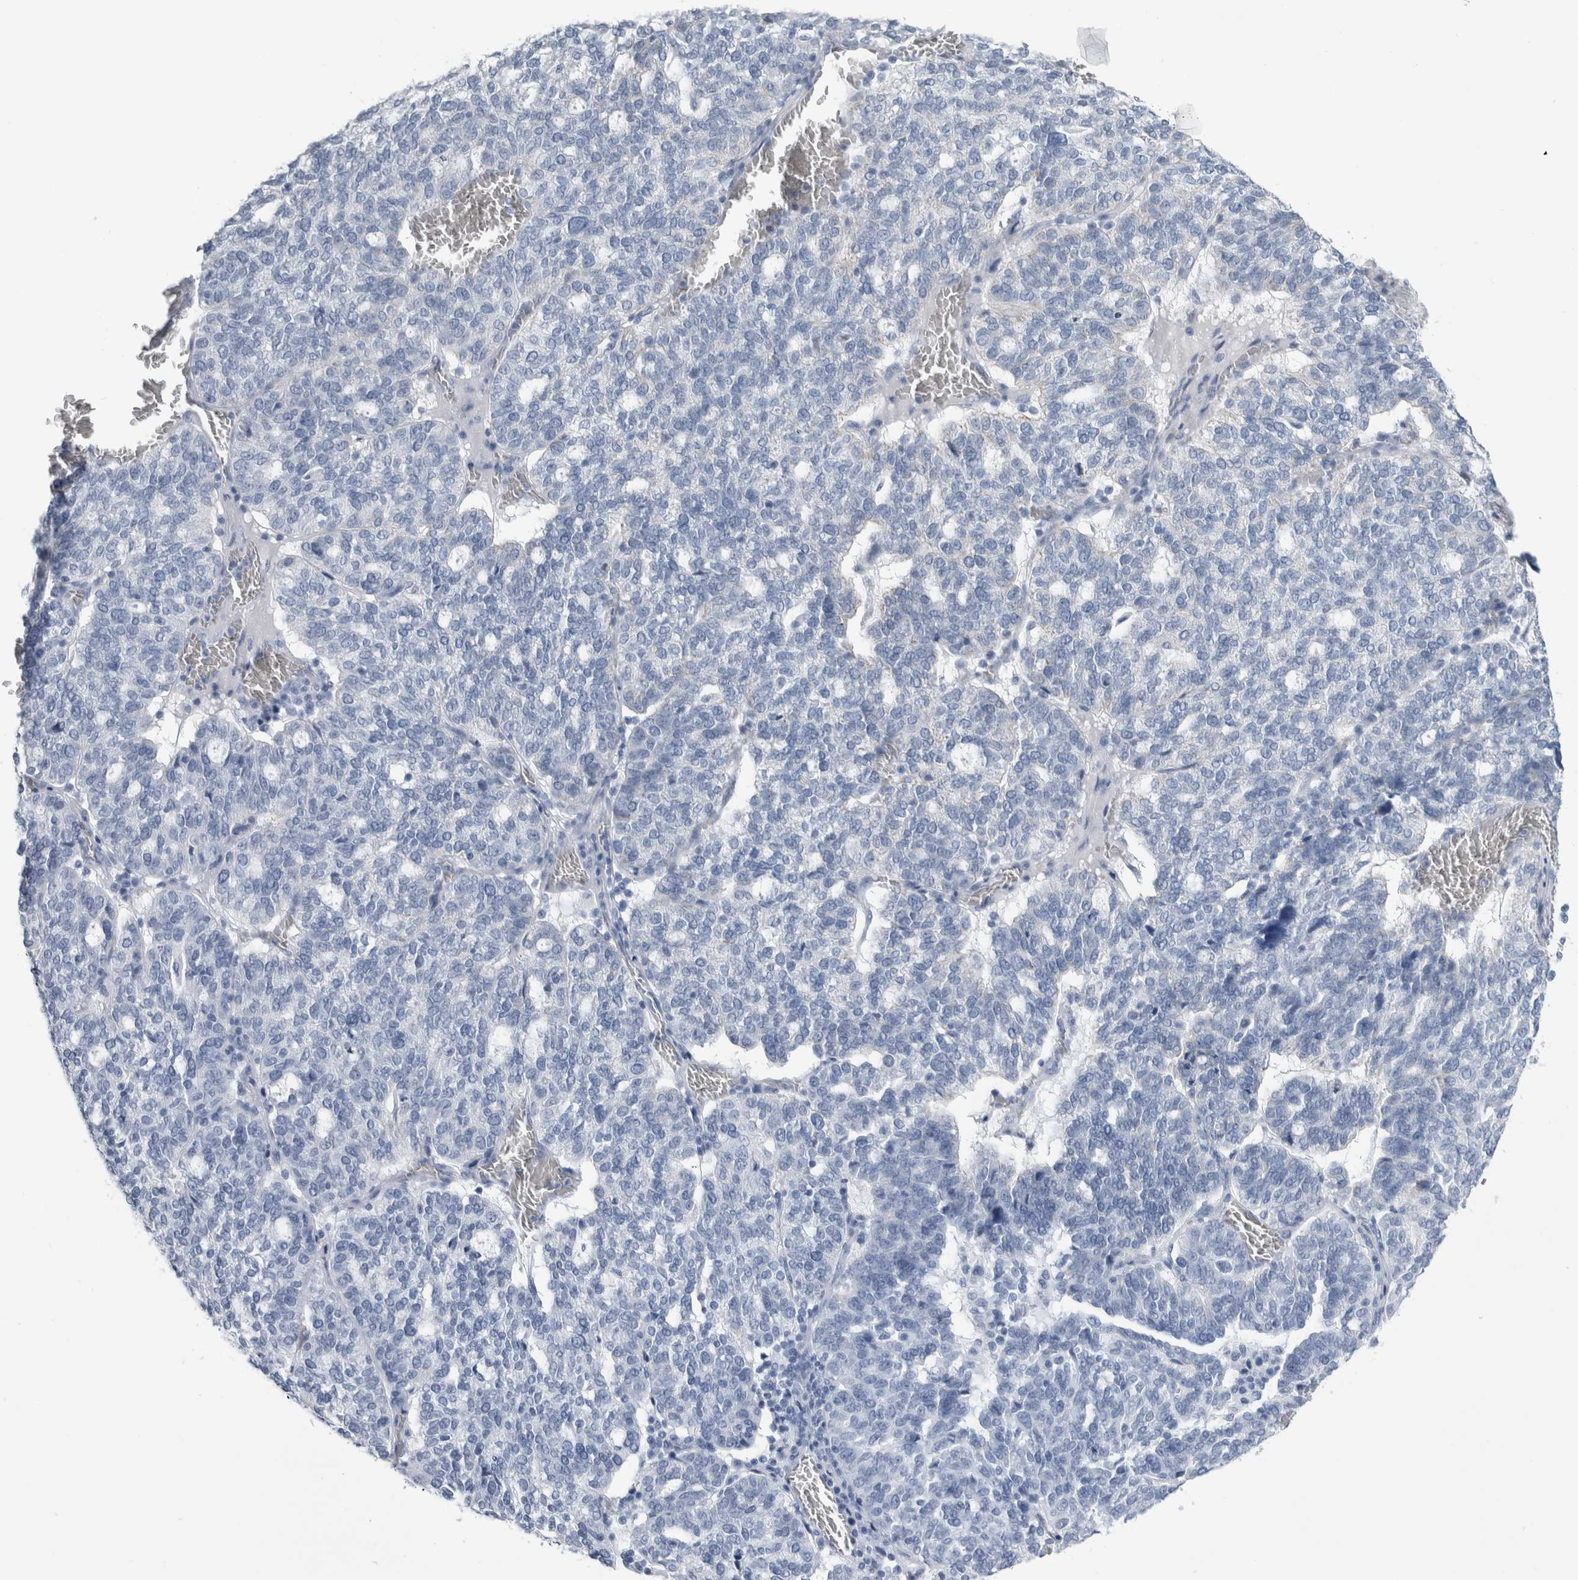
{"staining": {"intensity": "negative", "quantity": "none", "location": "none"}, "tissue": "ovarian cancer", "cell_type": "Tumor cells", "image_type": "cancer", "snomed": [{"axis": "morphology", "description": "Cystadenocarcinoma, serous, NOS"}, {"axis": "topography", "description": "Ovary"}], "caption": "High power microscopy micrograph of an immunohistochemistry micrograph of ovarian serous cystadenocarcinoma, revealing no significant positivity in tumor cells.", "gene": "FXYD7", "patient": {"sex": "female", "age": 59}}